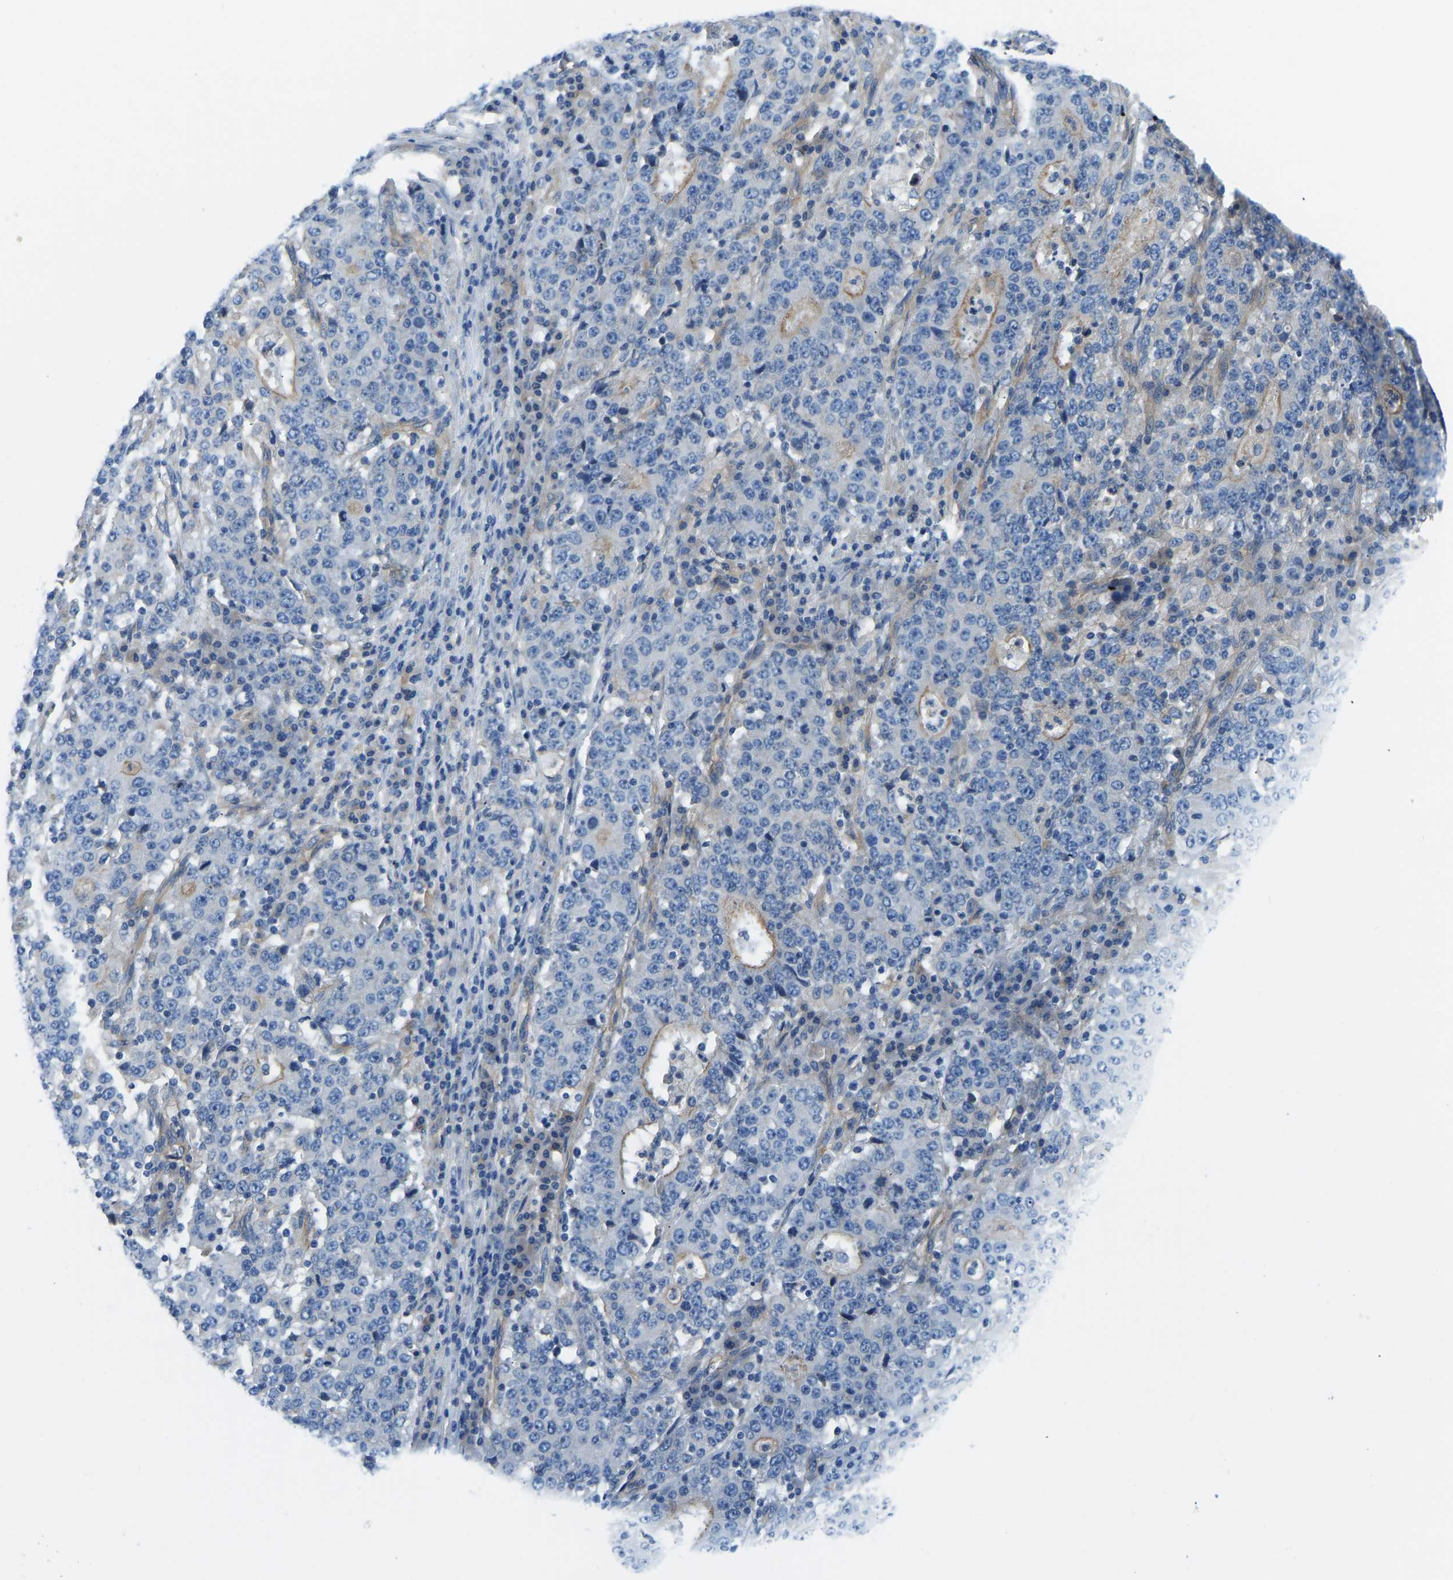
{"staining": {"intensity": "moderate", "quantity": "<25%", "location": "cytoplasmic/membranous"}, "tissue": "stomach cancer", "cell_type": "Tumor cells", "image_type": "cancer", "snomed": [{"axis": "morphology", "description": "Adenocarcinoma, NOS"}, {"axis": "topography", "description": "Stomach"}], "caption": "The micrograph reveals a brown stain indicating the presence of a protein in the cytoplasmic/membranous of tumor cells in stomach adenocarcinoma.", "gene": "CHAD", "patient": {"sex": "male", "age": 59}}